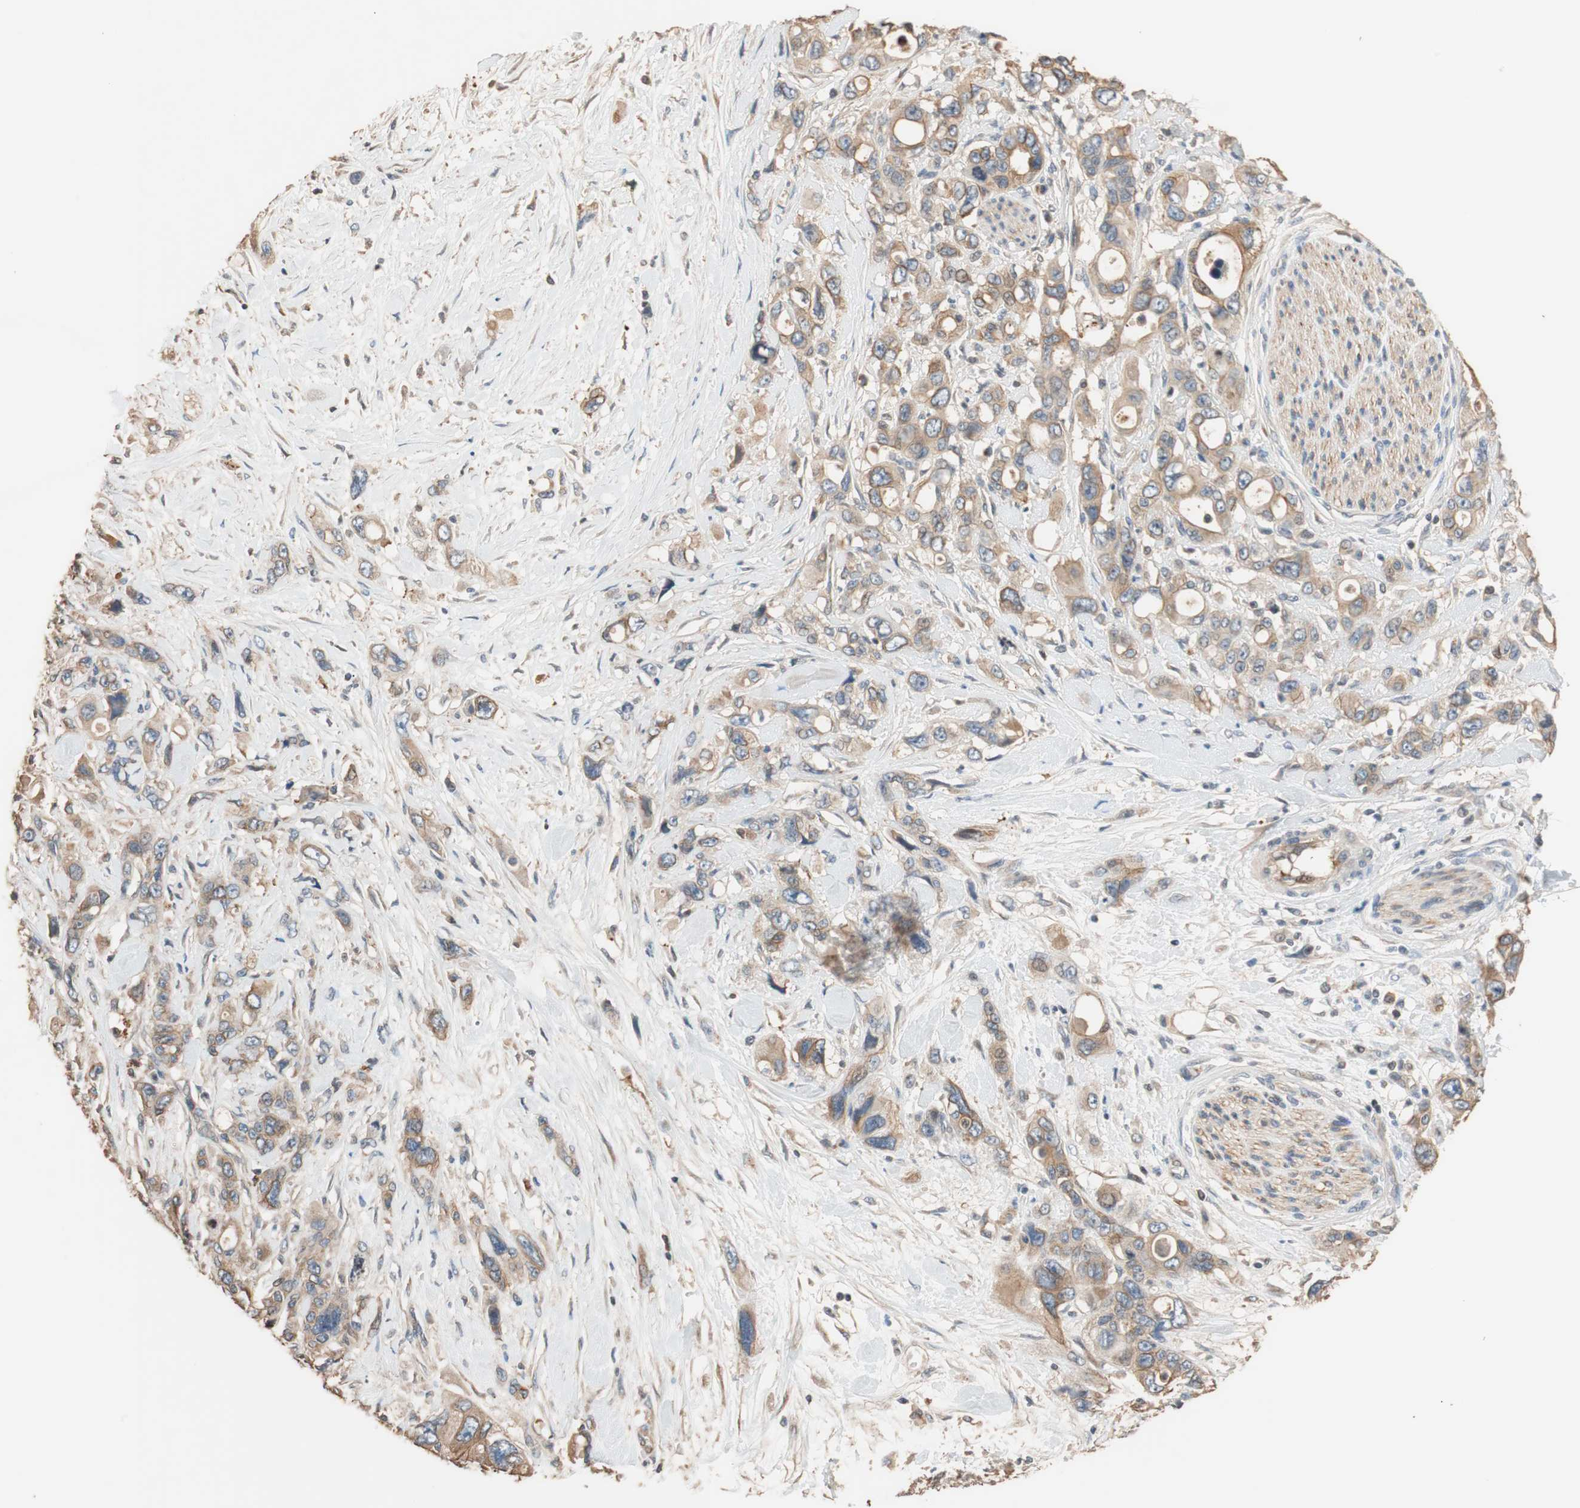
{"staining": {"intensity": "moderate", "quantity": ">75%", "location": "cytoplasmic/membranous"}, "tissue": "pancreatic cancer", "cell_type": "Tumor cells", "image_type": "cancer", "snomed": [{"axis": "morphology", "description": "Adenocarcinoma, NOS"}, {"axis": "topography", "description": "Pancreas"}], "caption": "Approximately >75% of tumor cells in human pancreatic cancer (adenocarcinoma) exhibit moderate cytoplasmic/membranous protein expression as visualized by brown immunohistochemical staining.", "gene": "TUBB", "patient": {"sex": "male", "age": 46}}